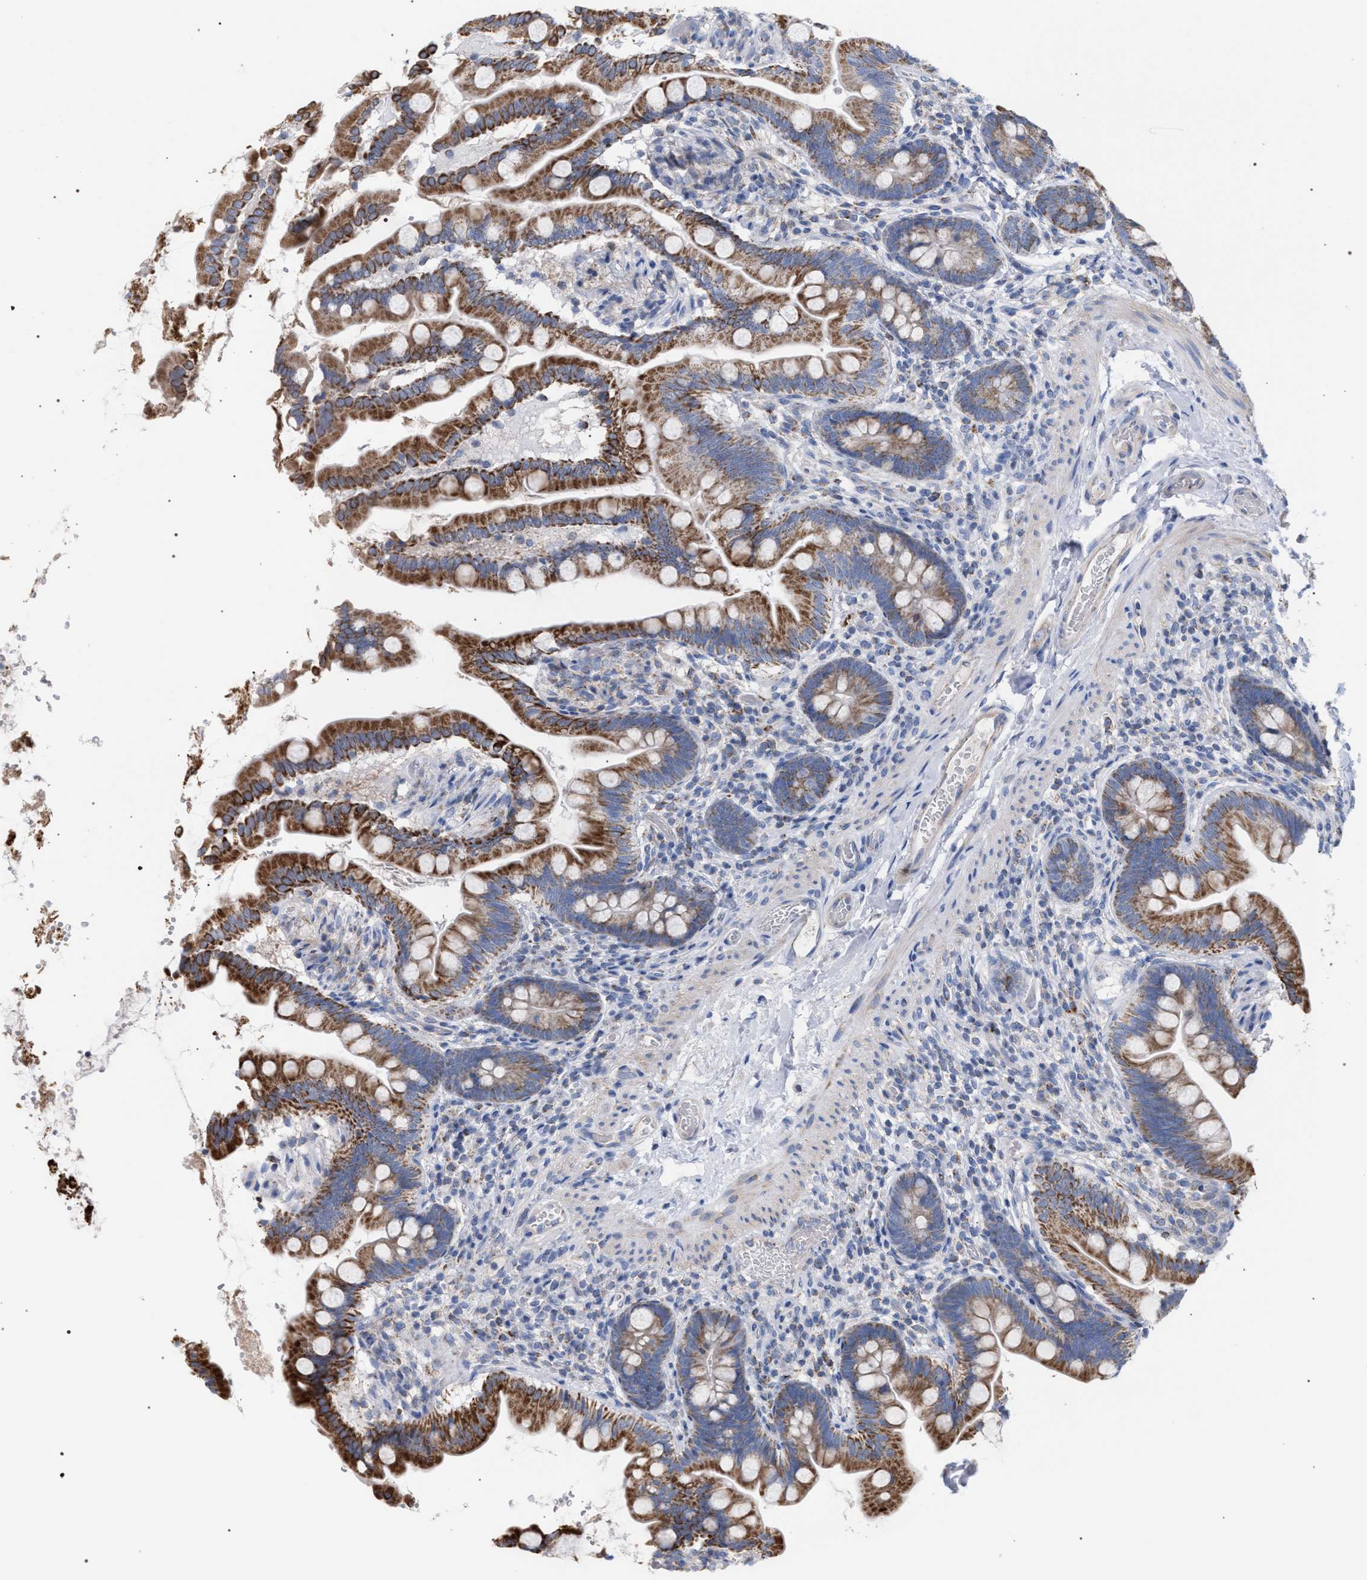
{"staining": {"intensity": "moderate", "quantity": ">75%", "location": "cytoplasmic/membranous"}, "tissue": "small intestine", "cell_type": "Glandular cells", "image_type": "normal", "snomed": [{"axis": "morphology", "description": "Normal tissue, NOS"}, {"axis": "topography", "description": "Small intestine"}], "caption": "The photomicrograph shows immunohistochemical staining of unremarkable small intestine. There is moderate cytoplasmic/membranous expression is seen in approximately >75% of glandular cells. The protein is stained brown, and the nuclei are stained in blue (DAB IHC with brightfield microscopy, high magnification).", "gene": "ECI2", "patient": {"sex": "female", "age": 56}}